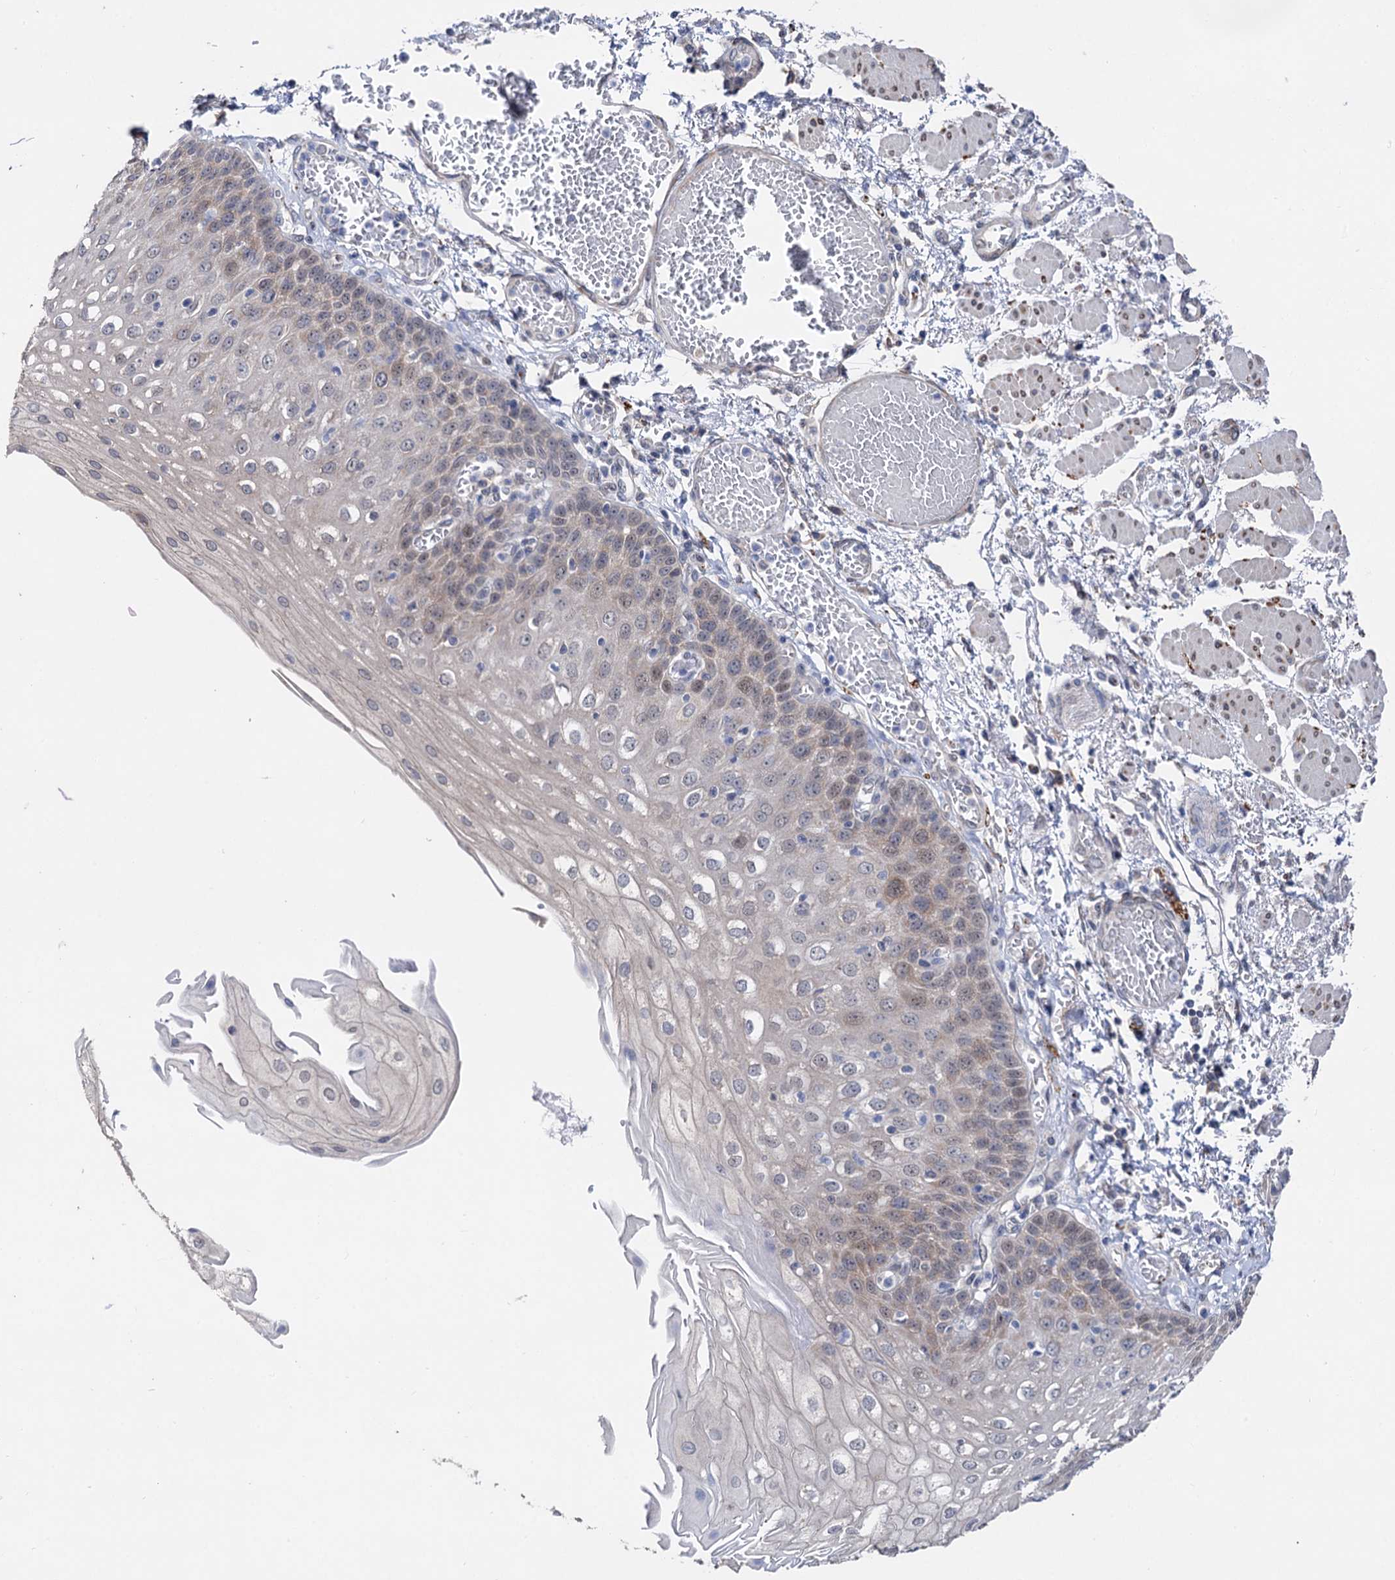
{"staining": {"intensity": "weak", "quantity": "25%-75%", "location": "cytoplasmic/membranous"}, "tissue": "esophagus", "cell_type": "Squamous epithelial cells", "image_type": "normal", "snomed": [{"axis": "morphology", "description": "Normal tissue, NOS"}, {"axis": "topography", "description": "Esophagus"}], "caption": "Immunohistochemistry (DAB (3,3'-diaminobenzidine)) staining of normal human esophagus displays weak cytoplasmic/membranous protein positivity in approximately 25%-75% of squamous epithelial cells. The protein is stained brown, and the nuclei are stained in blue (DAB IHC with brightfield microscopy, high magnification).", "gene": "CAPRIN2", "patient": {"sex": "male", "age": 81}}